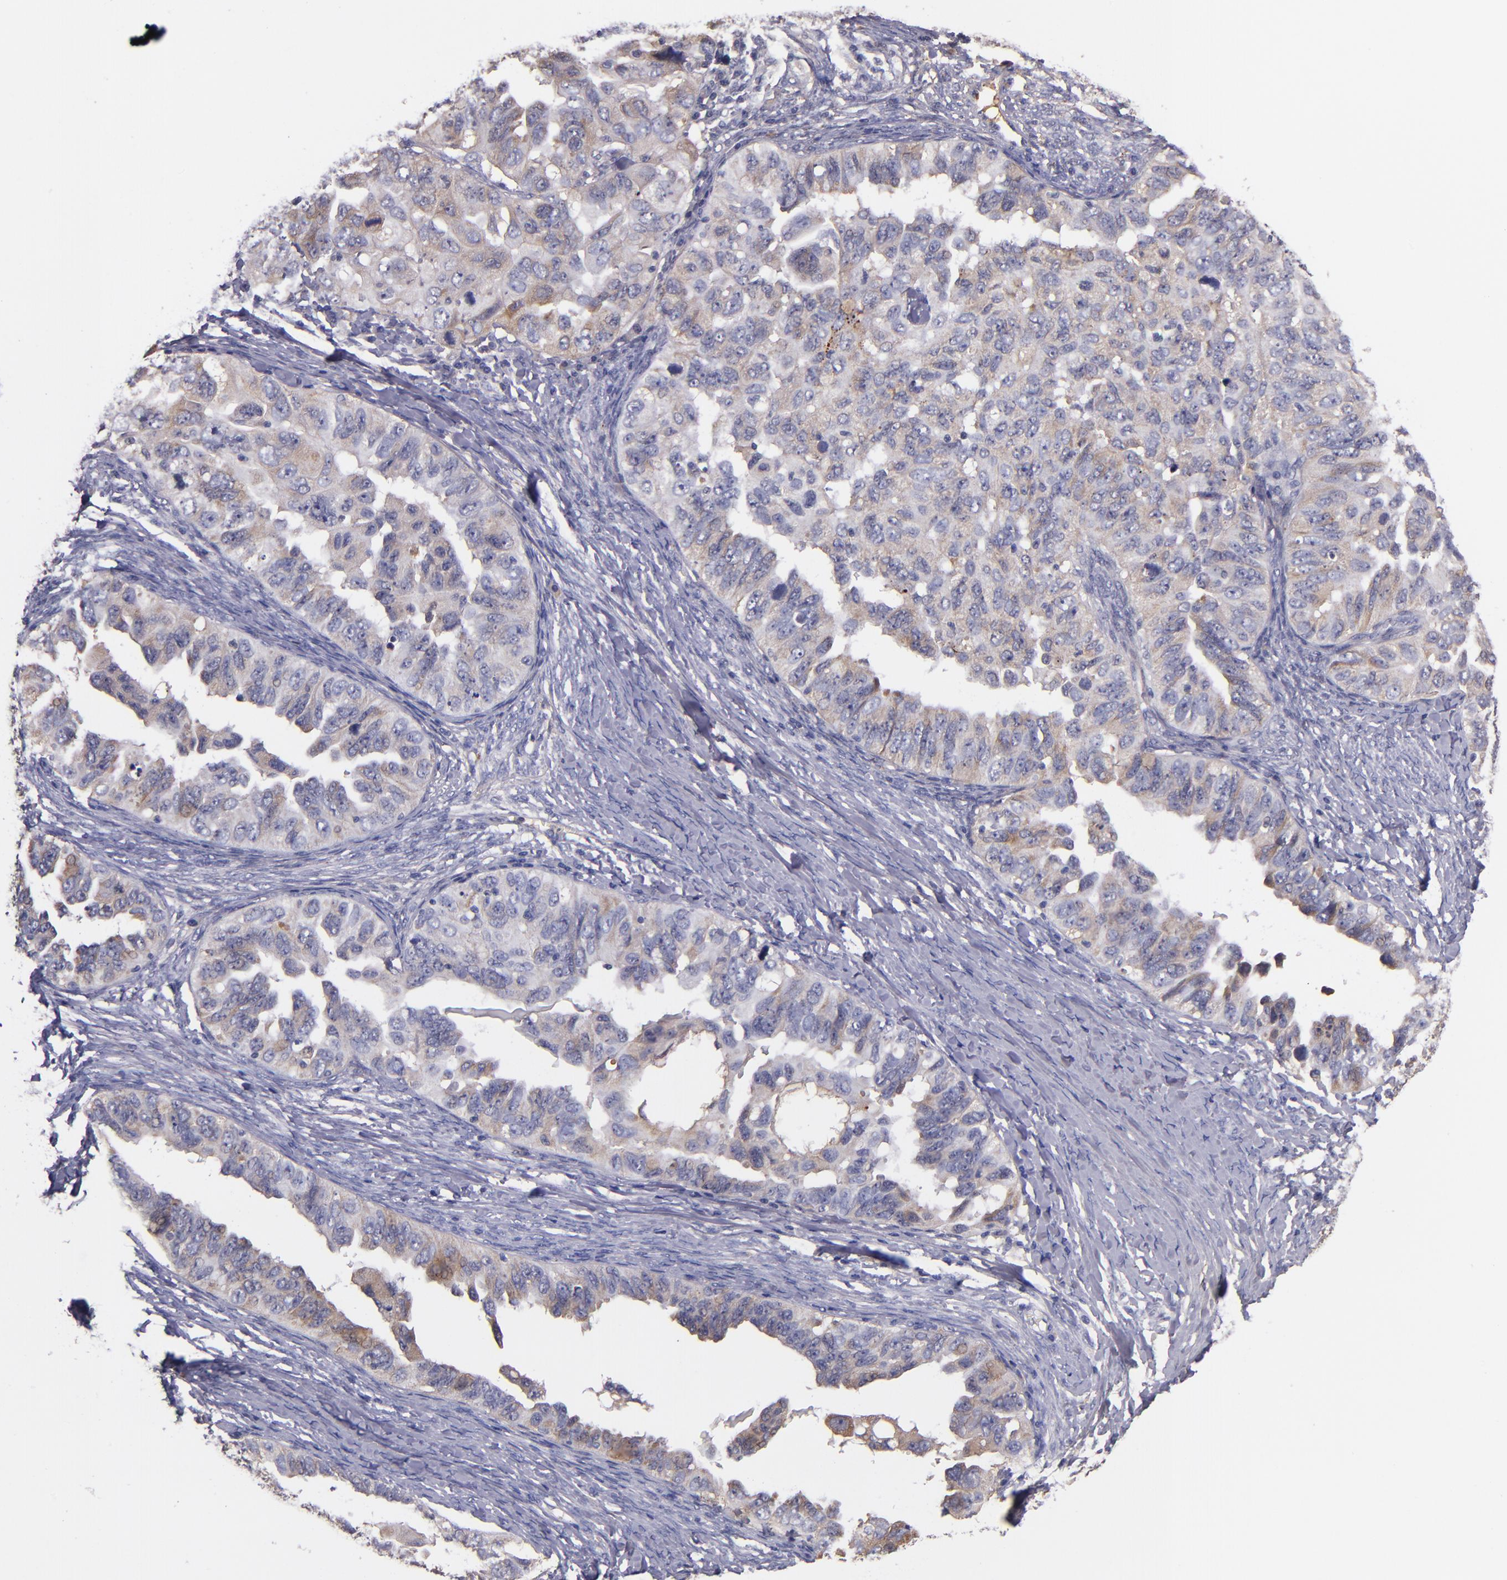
{"staining": {"intensity": "weak", "quantity": ">75%", "location": "cytoplasmic/membranous"}, "tissue": "ovarian cancer", "cell_type": "Tumor cells", "image_type": "cancer", "snomed": [{"axis": "morphology", "description": "Cystadenocarcinoma, serous, NOS"}, {"axis": "topography", "description": "Ovary"}], "caption": "This is a micrograph of immunohistochemistry staining of ovarian serous cystadenocarcinoma, which shows weak positivity in the cytoplasmic/membranous of tumor cells.", "gene": "RBP4", "patient": {"sex": "female", "age": 82}}